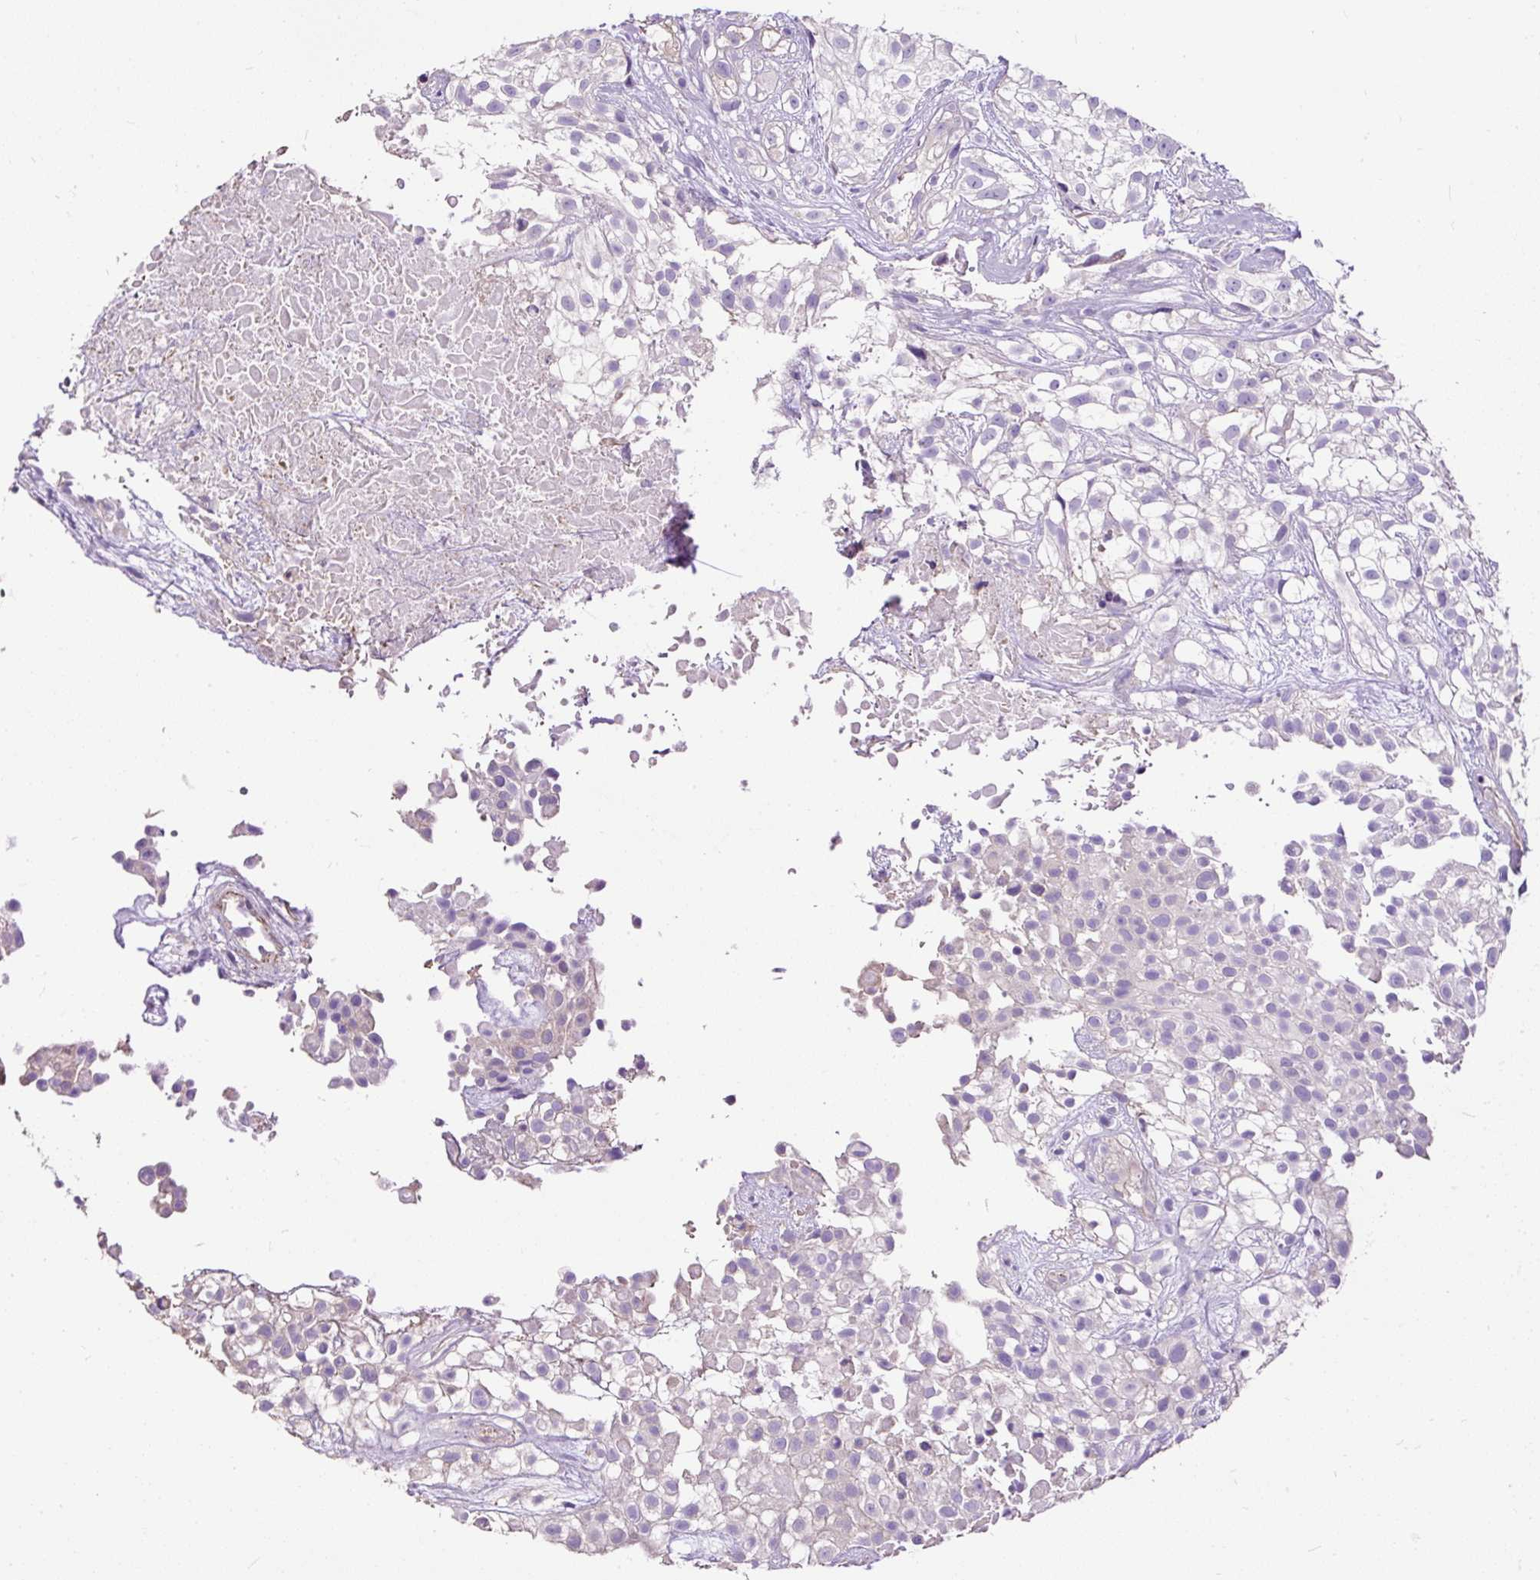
{"staining": {"intensity": "negative", "quantity": "none", "location": "none"}, "tissue": "urothelial cancer", "cell_type": "Tumor cells", "image_type": "cancer", "snomed": [{"axis": "morphology", "description": "Urothelial carcinoma, High grade"}, {"axis": "topography", "description": "Urinary bladder"}], "caption": "Immunohistochemical staining of urothelial cancer demonstrates no significant staining in tumor cells.", "gene": "PDIA2", "patient": {"sex": "male", "age": 56}}